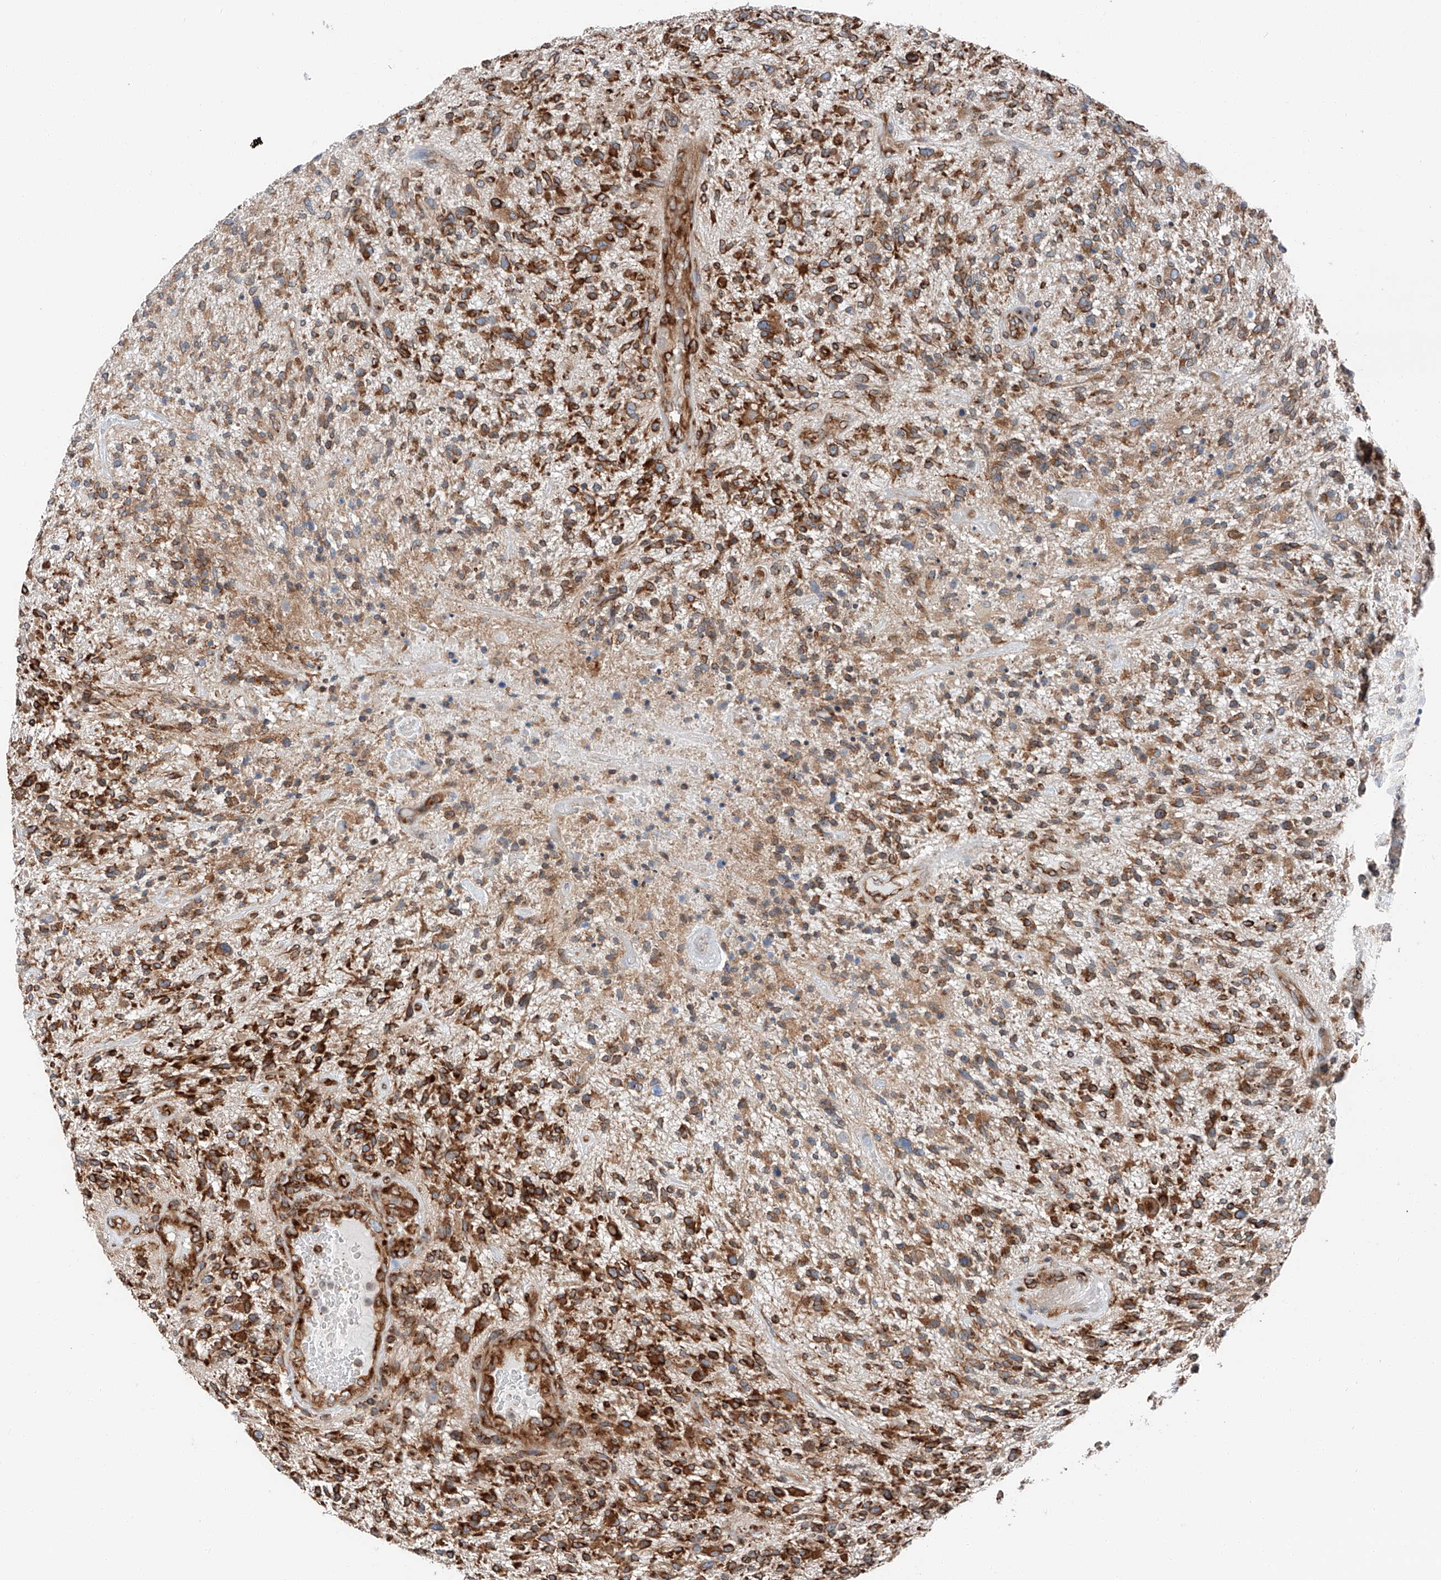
{"staining": {"intensity": "strong", "quantity": "25%-75%", "location": "cytoplasmic/membranous"}, "tissue": "glioma", "cell_type": "Tumor cells", "image_type": "cancer", "snomed": [{"axis": "morphology", "description": "Glioma, malignant, High grade"}, {"axis": "topography", "description": "Brain"}], "caption": "Immunohistochemical staining of malignant high-grade glioma demonstrates high levels of strong cytoplasmic/membranous expression in approximately 25%-75% of tumor cells.", "gene": "ZC3H15", "patient": {"sex": "male", "age": 47}}